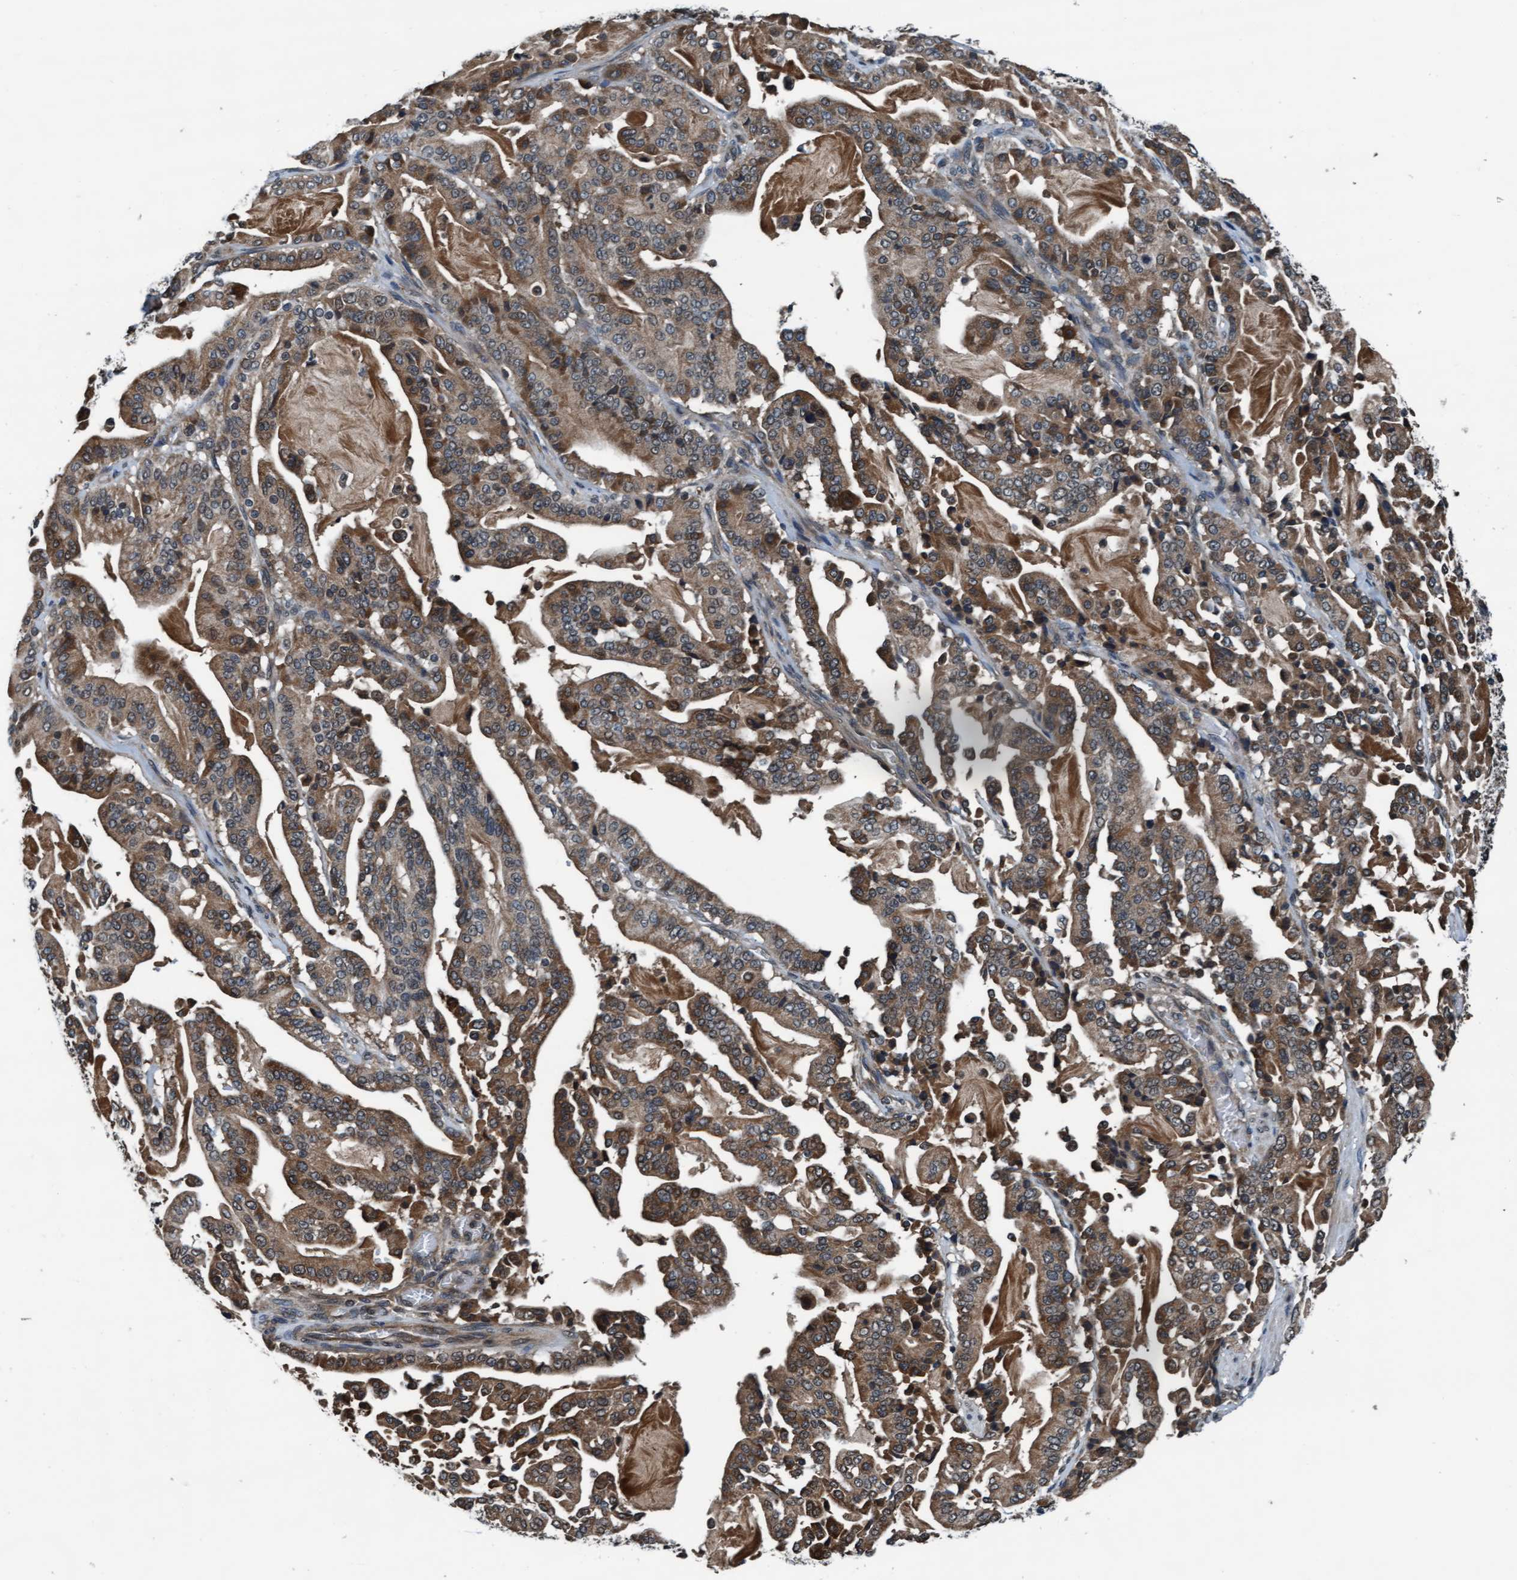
{"staining": {"intensity": "moderate", "quantity": ">75%", "location": "cytoplasmic/membranous,nuclear"}, "tissue": "pancreatic cancer", "cell_type": "Tumor cells", "image_type": "cancer", "snomed": [{"axis": "morphology", "description": "Adenocarcinoma, NOS"}, {"axis": "topography", "description": "Pancreas"}], "caption": "Immunohistochemistry (IHC) staining of pancreatic adenocarcinoma, which exhibits medium levels of moderate cytoplasmic/membranous and nuclear staining in about >75% of tumor cells indicating moderate cytoplasmic/membranous and nuclear protein expression. The staining was performed using DAB (3,3'-diaminobenzidine) (brown) for protein detection and nuclei were counterstained in hematoxylin (blue).", "gene": "WASF1", "patient": {"sex": "male", "age": 63}}